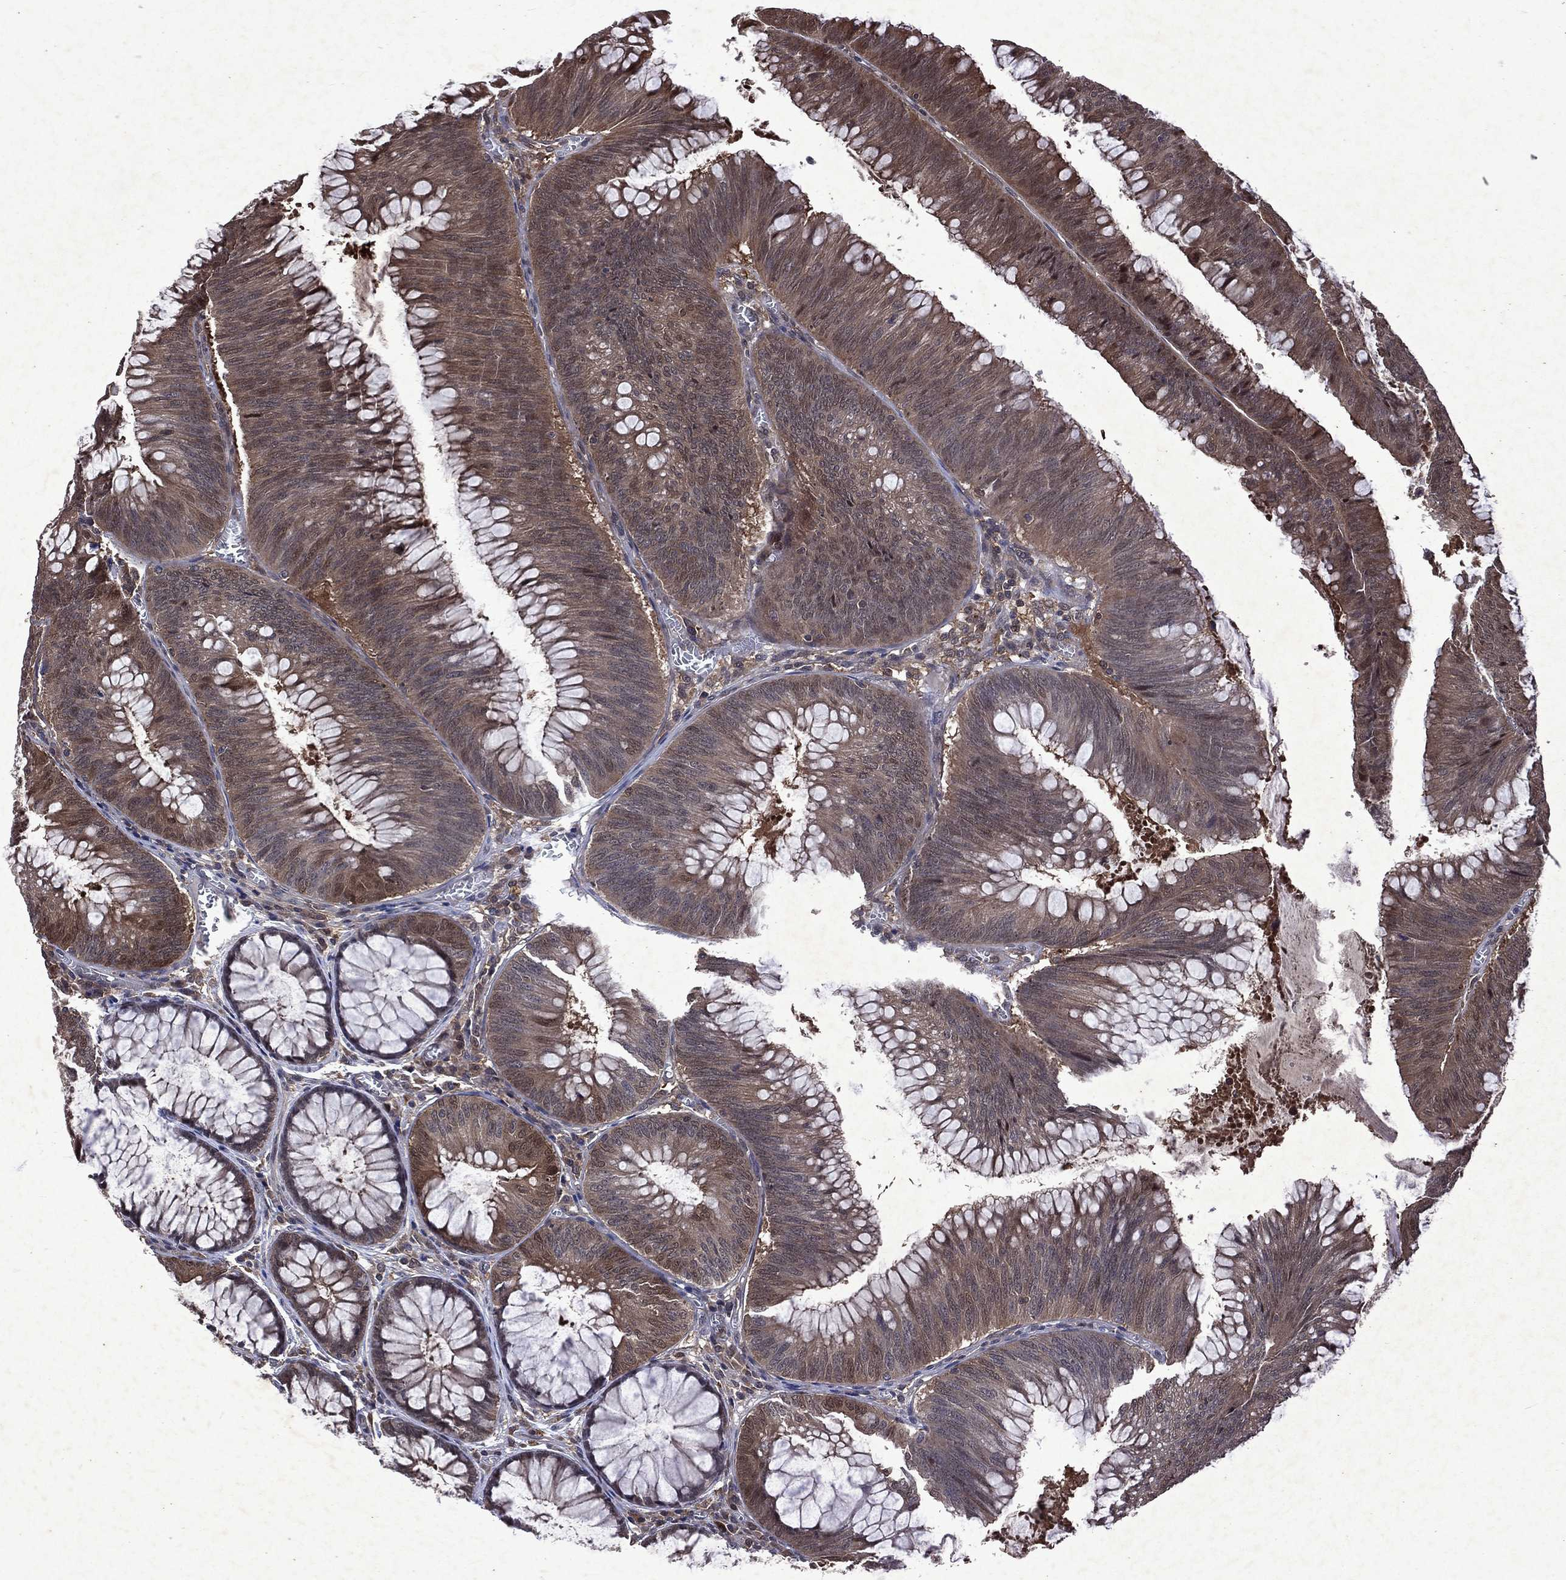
{"staining": {"intensity": "moderate", "quantity": ">75%", "location": "cytoplasmic/membranous"}, "tissue": "colorectal cancer", "cell_type": "Tumor cells", "image_type": "cancer", "snomed": [{"axis": "morphology", "description": "Adenocarcinoma, NOS"}, {"axis": "topography", "description": "Rectum"}], "caption": "Protein analysis of colorectal cancer (adenocarcinoma) tissue displays moderate cytoplasmic/membranous expression in approximately >75% of tumor cells.", "gene": "MTAP", "patient": {"sex": "female", "age": 72}}